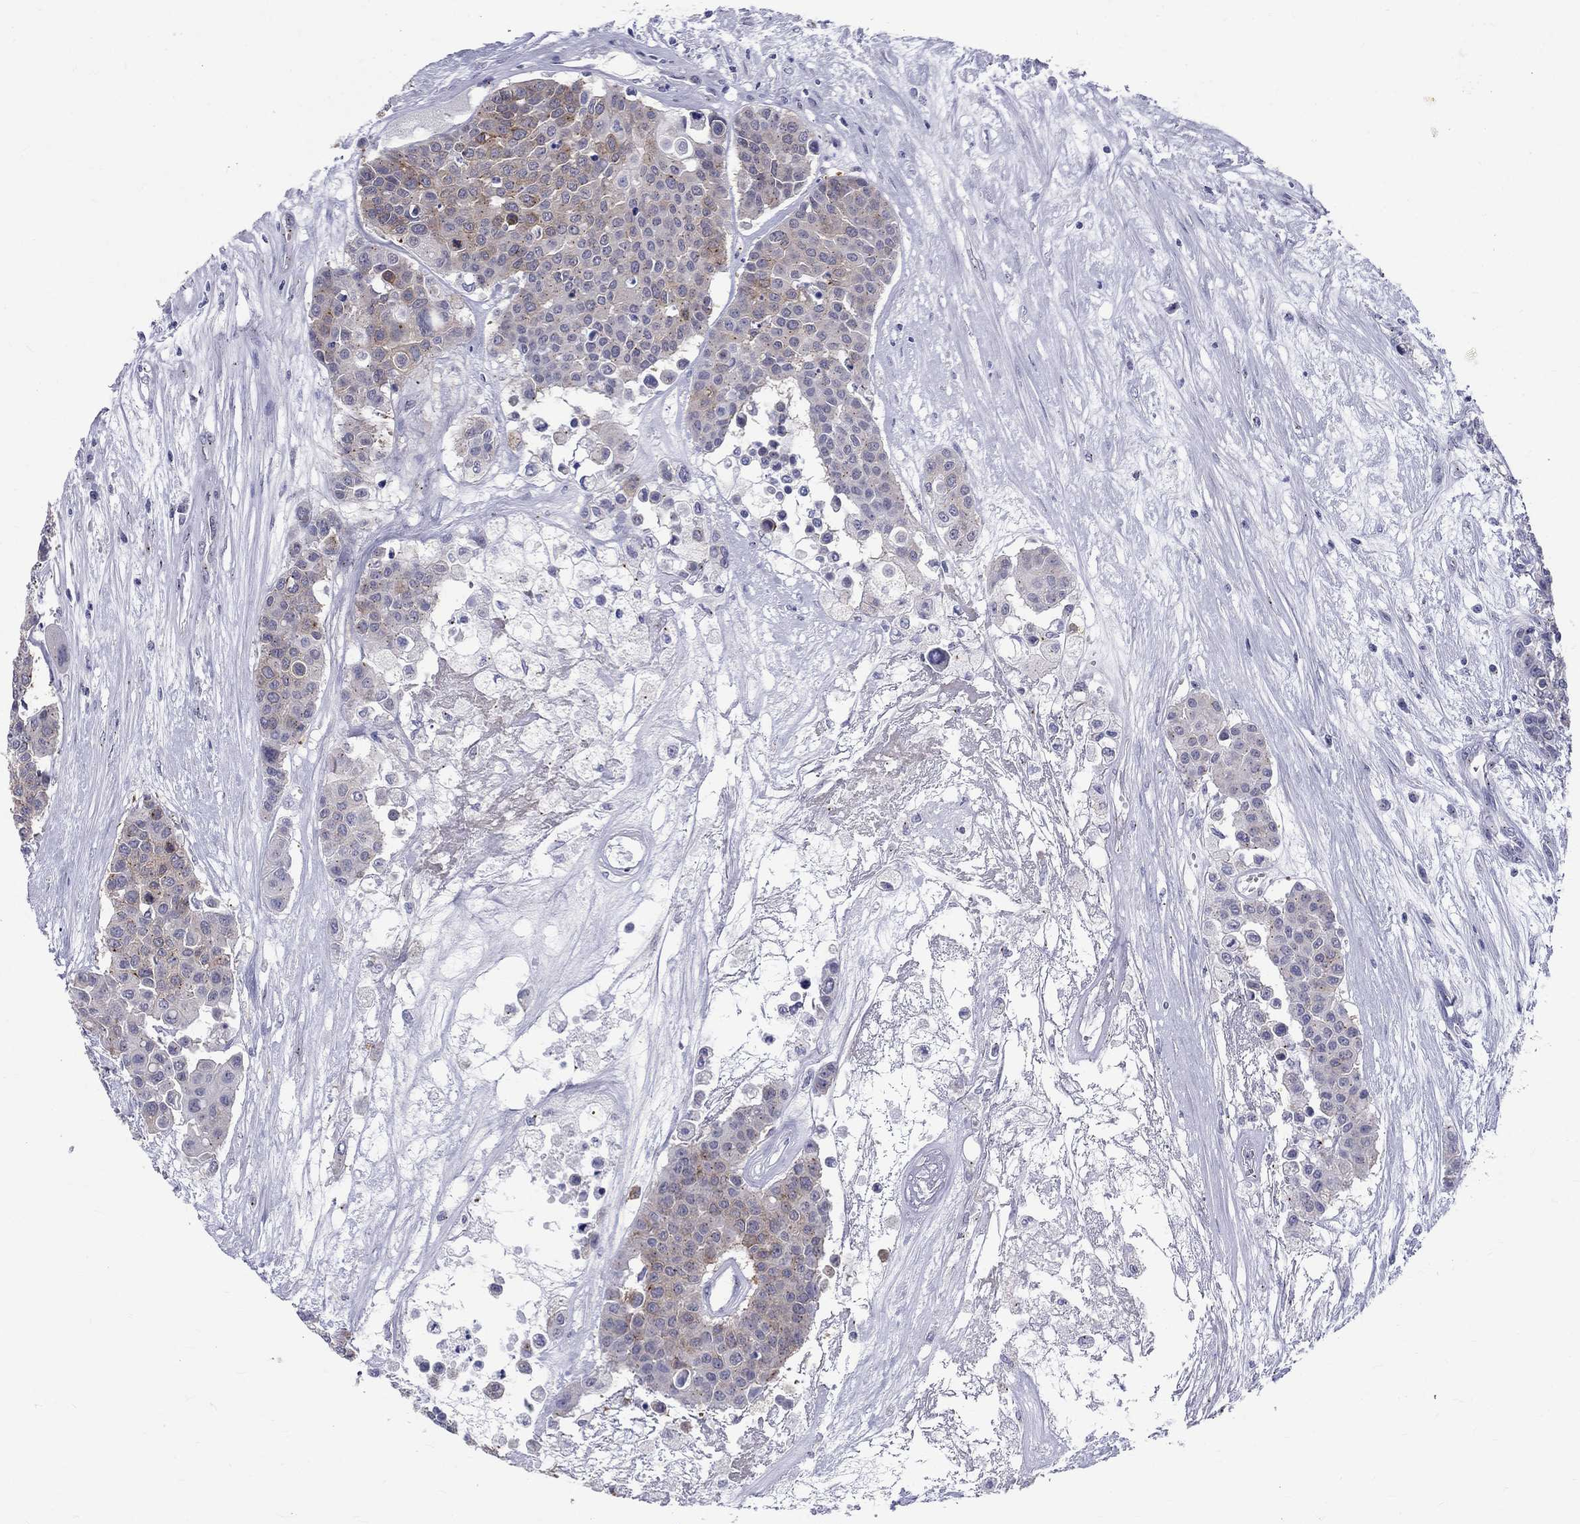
{"staining": {"intensity": "moderate", "quantity": "<25%", "location": "cytoplasmic/membranous"}, "tissue": "carcinoid", "cell_type": "Tumor cells", "image_type": "cancer", "snomed": [{"axis": "morphology", "description": "Carcinoid, malignant, NOS"}, {"axis": "topography", "description": "Colon"}], "caption": "Carcinoid stained for a protein reveals moderate cytoplasmic/membranous positivity in tumor cells.", "gene": "CEP43", "patient": {"sex": "male", "age": 81}}